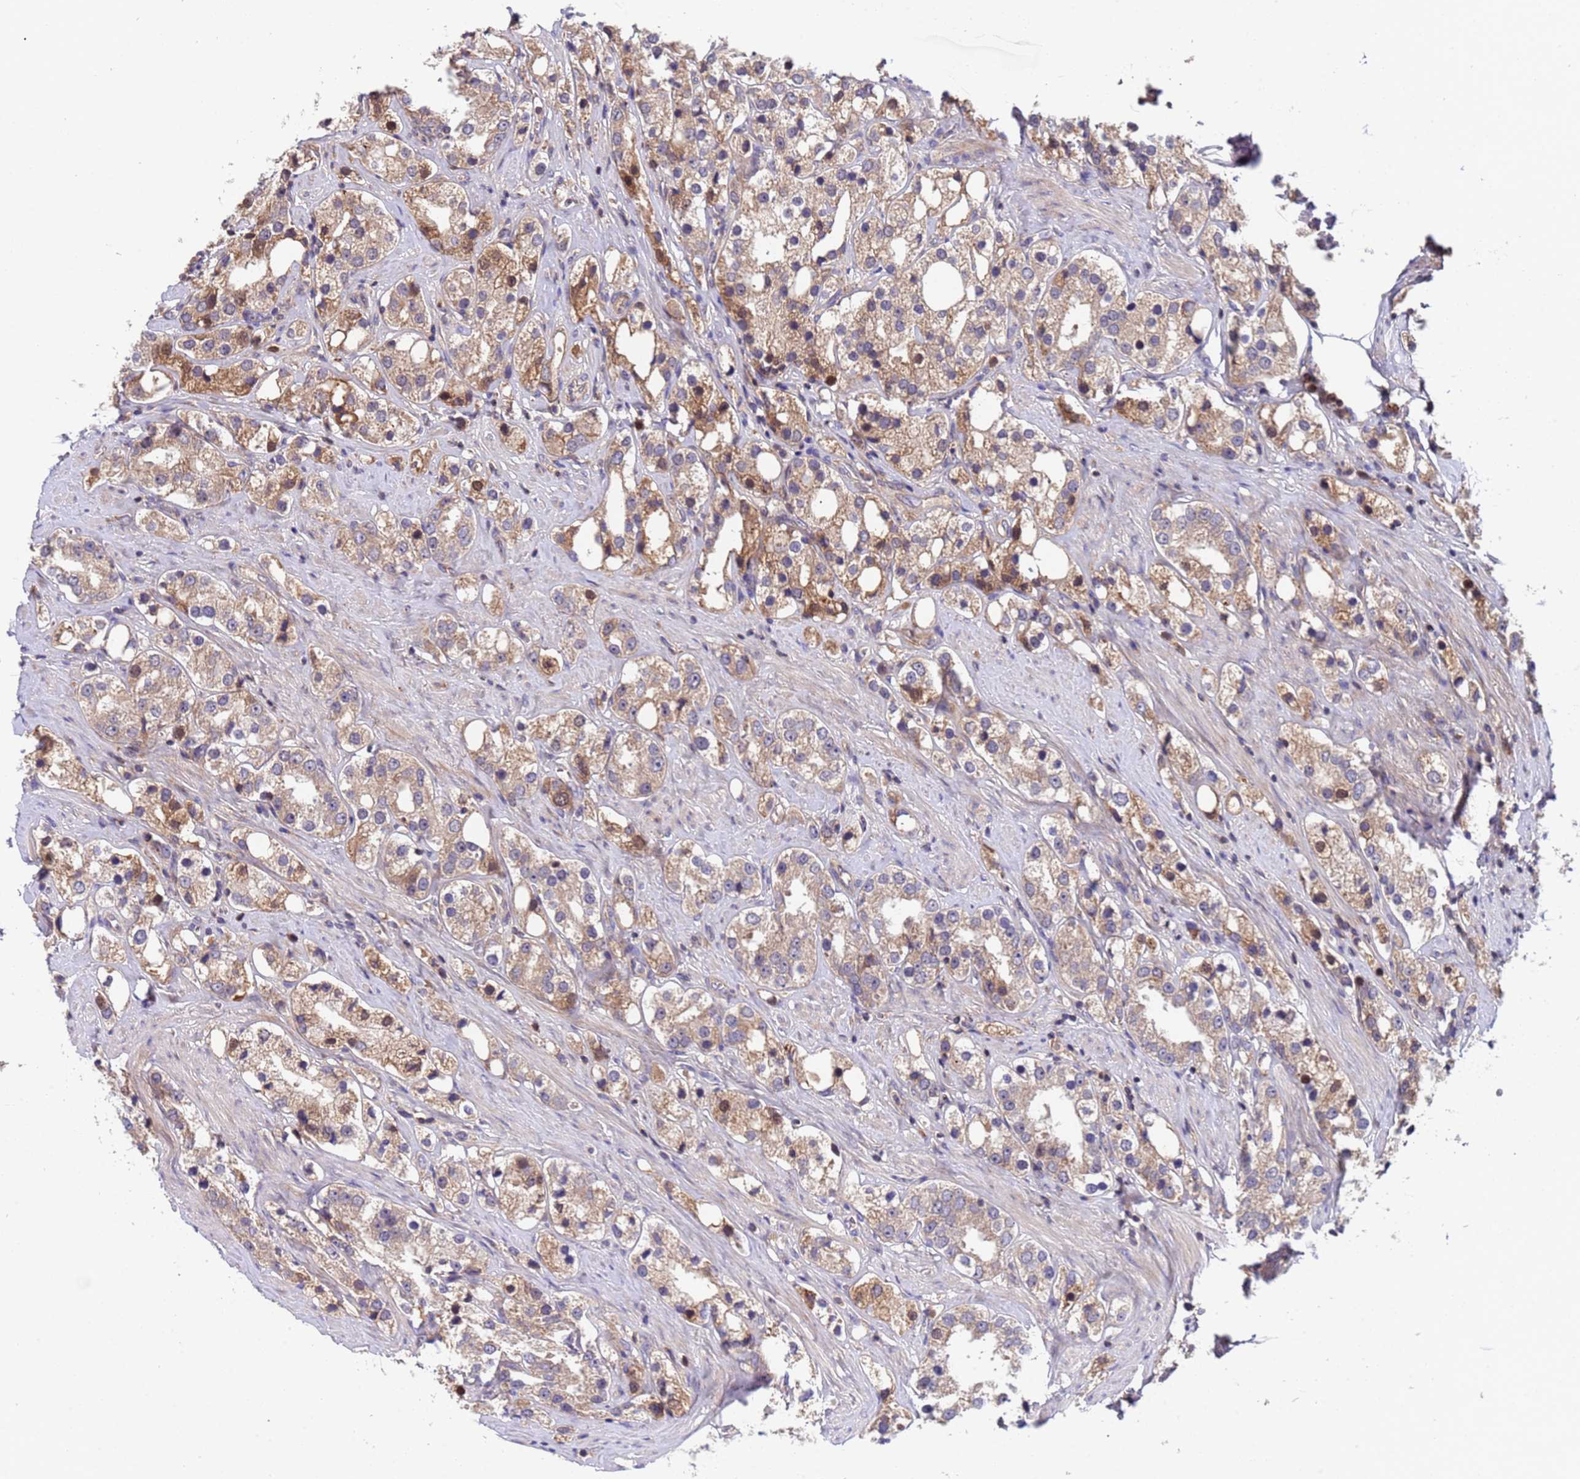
{"staining": {"intensity": "moderate", "quantity": ">75%", "location": "cytoplasmic/membranous,nuclear"}, "tissue": "prostate cancer", "cell_type": "Tumor cells", "image_type": "cancer", "snomed": [{"axis": "morphology", "description": "Adenocarcinoma, NOS"}, {"axis": "topography", "description": "Prostate"}], "caption": "The photomicrograph displays staining of prostate adenocarcinoma, revealing moderate cytoplasmic/membranous and nuclear protein staining (brown color) within tumor cells. (Brightfield microscopy of DAB IHC at high magnification).", "gene": "PARP16", "patient": {"sex": "male", "age": 79}}